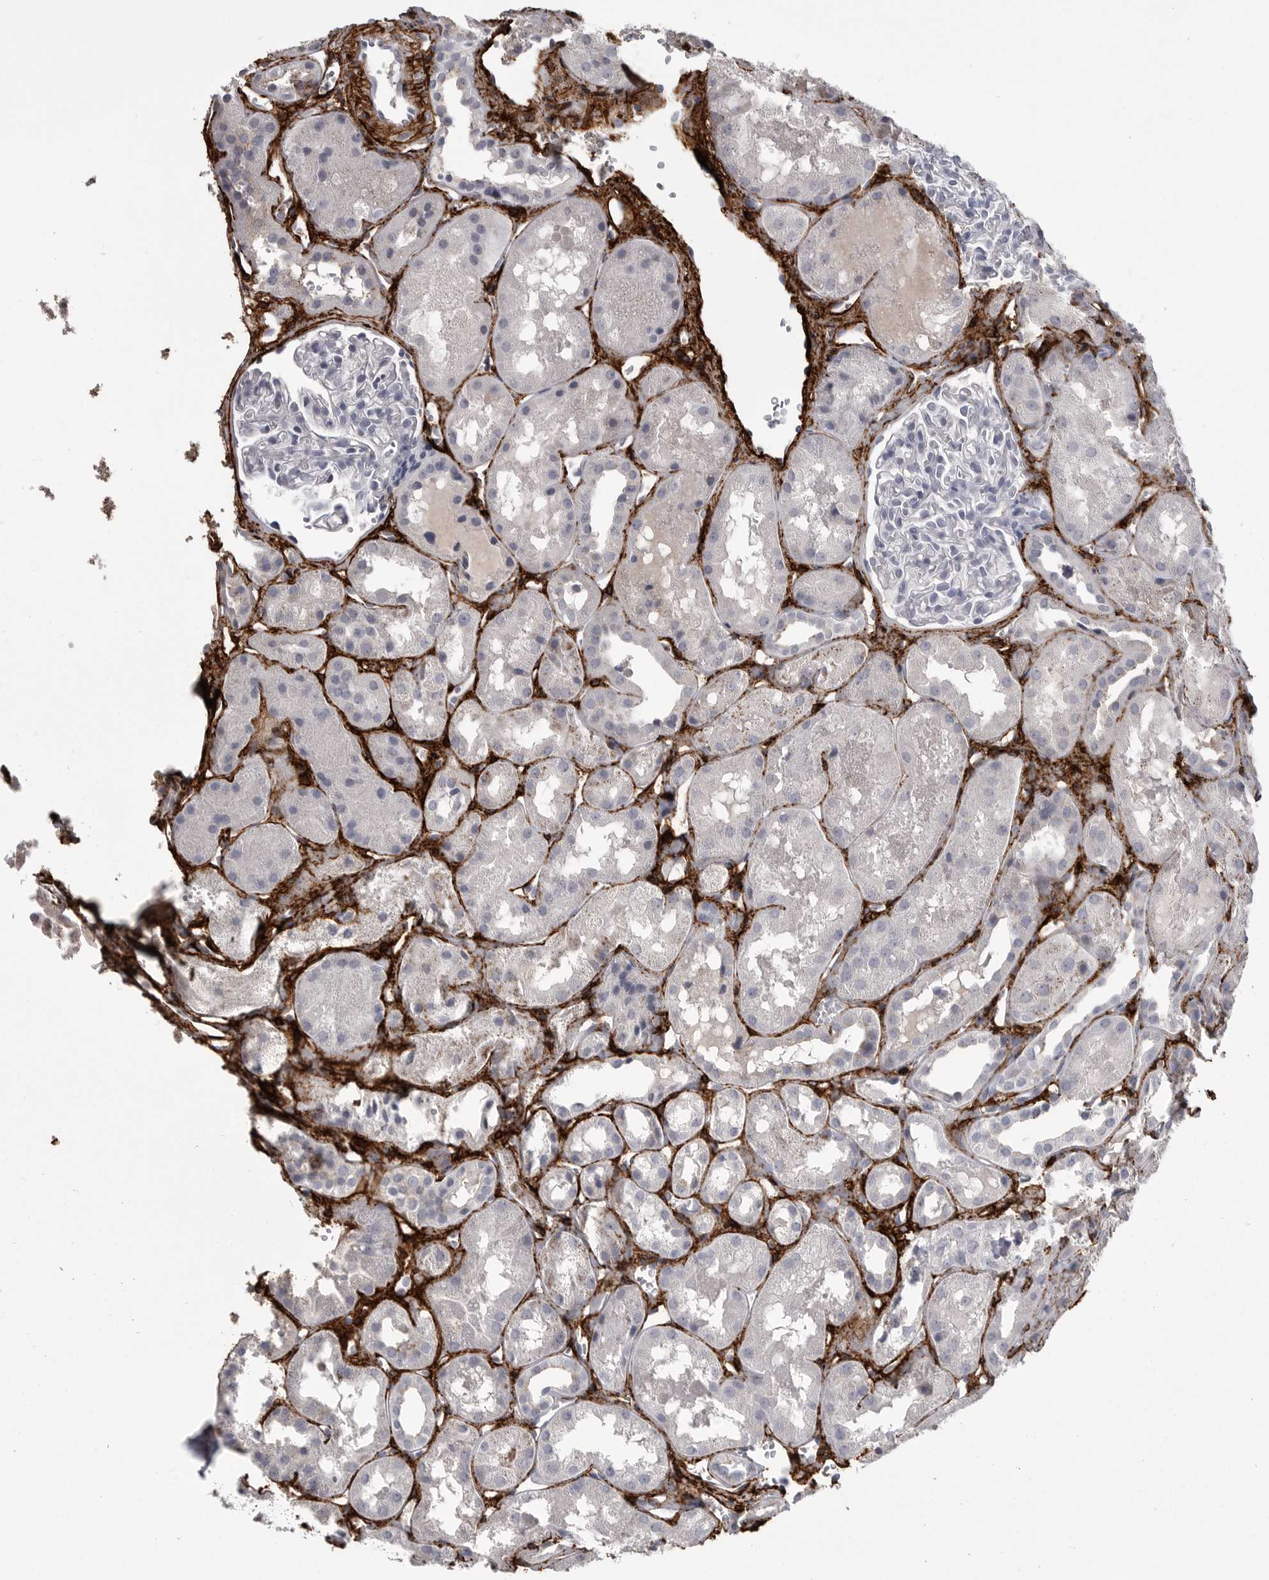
{"staining": {"intensity": "negative", "quantity": "none", "location": "none"}, "tissue": "kidney", "cell_type": "Cells in glomeruli", "image_type": "normal", "snomed": [{"axis": "morphology", "description": "Normal tissue, NOS"}, {"axis": "topography", "description": "Kidney"}], "caption": "DAB immunohistochemical staining of unremarkable human kidney demonstrates no significant expression in cells in glomeruli.", "gene": "AOC3", "patient": {"sex": "male", "age": 16}}